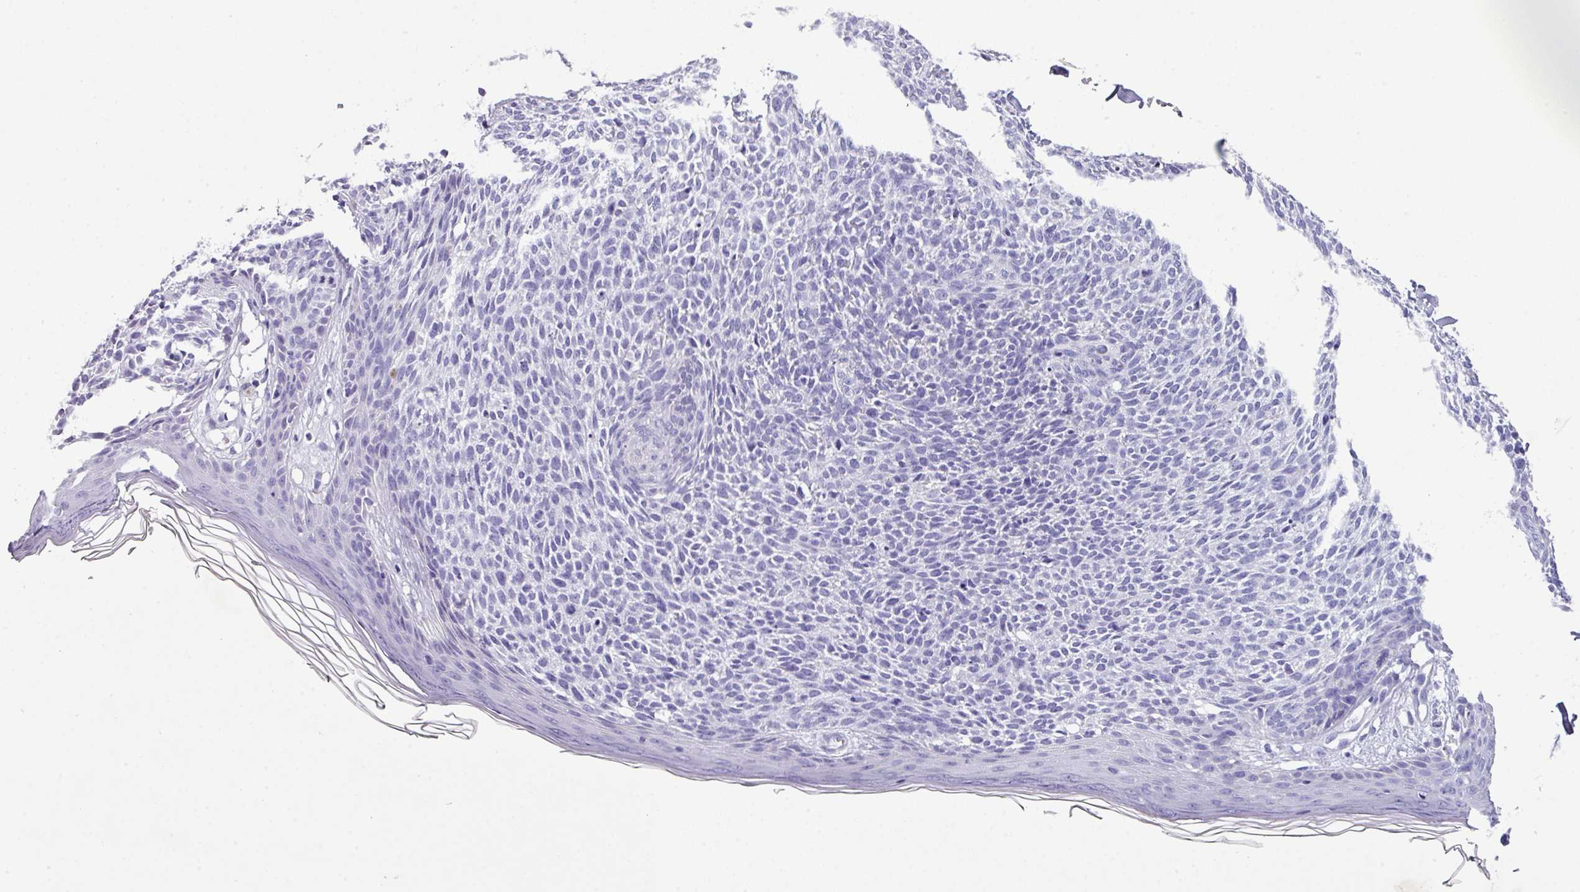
{"staining": {"intensity": "negative", "quantity": "none", "location": "none"}, "tissue": "skin cancer", "cell_type": "Tumor cells", "image_type": "cancer", "snomed": [{"axis": "morphology", "description": "Basal cell carcinoma"}, {"axis": "topography", "description": "Skin"}], "caption": "A micrograph of skin basal cell carcinoma stained for a protein exhibits no brown staining in tumor cells.", "gene": "AGO3", "patient": {"sex": "female", "age": 66}}